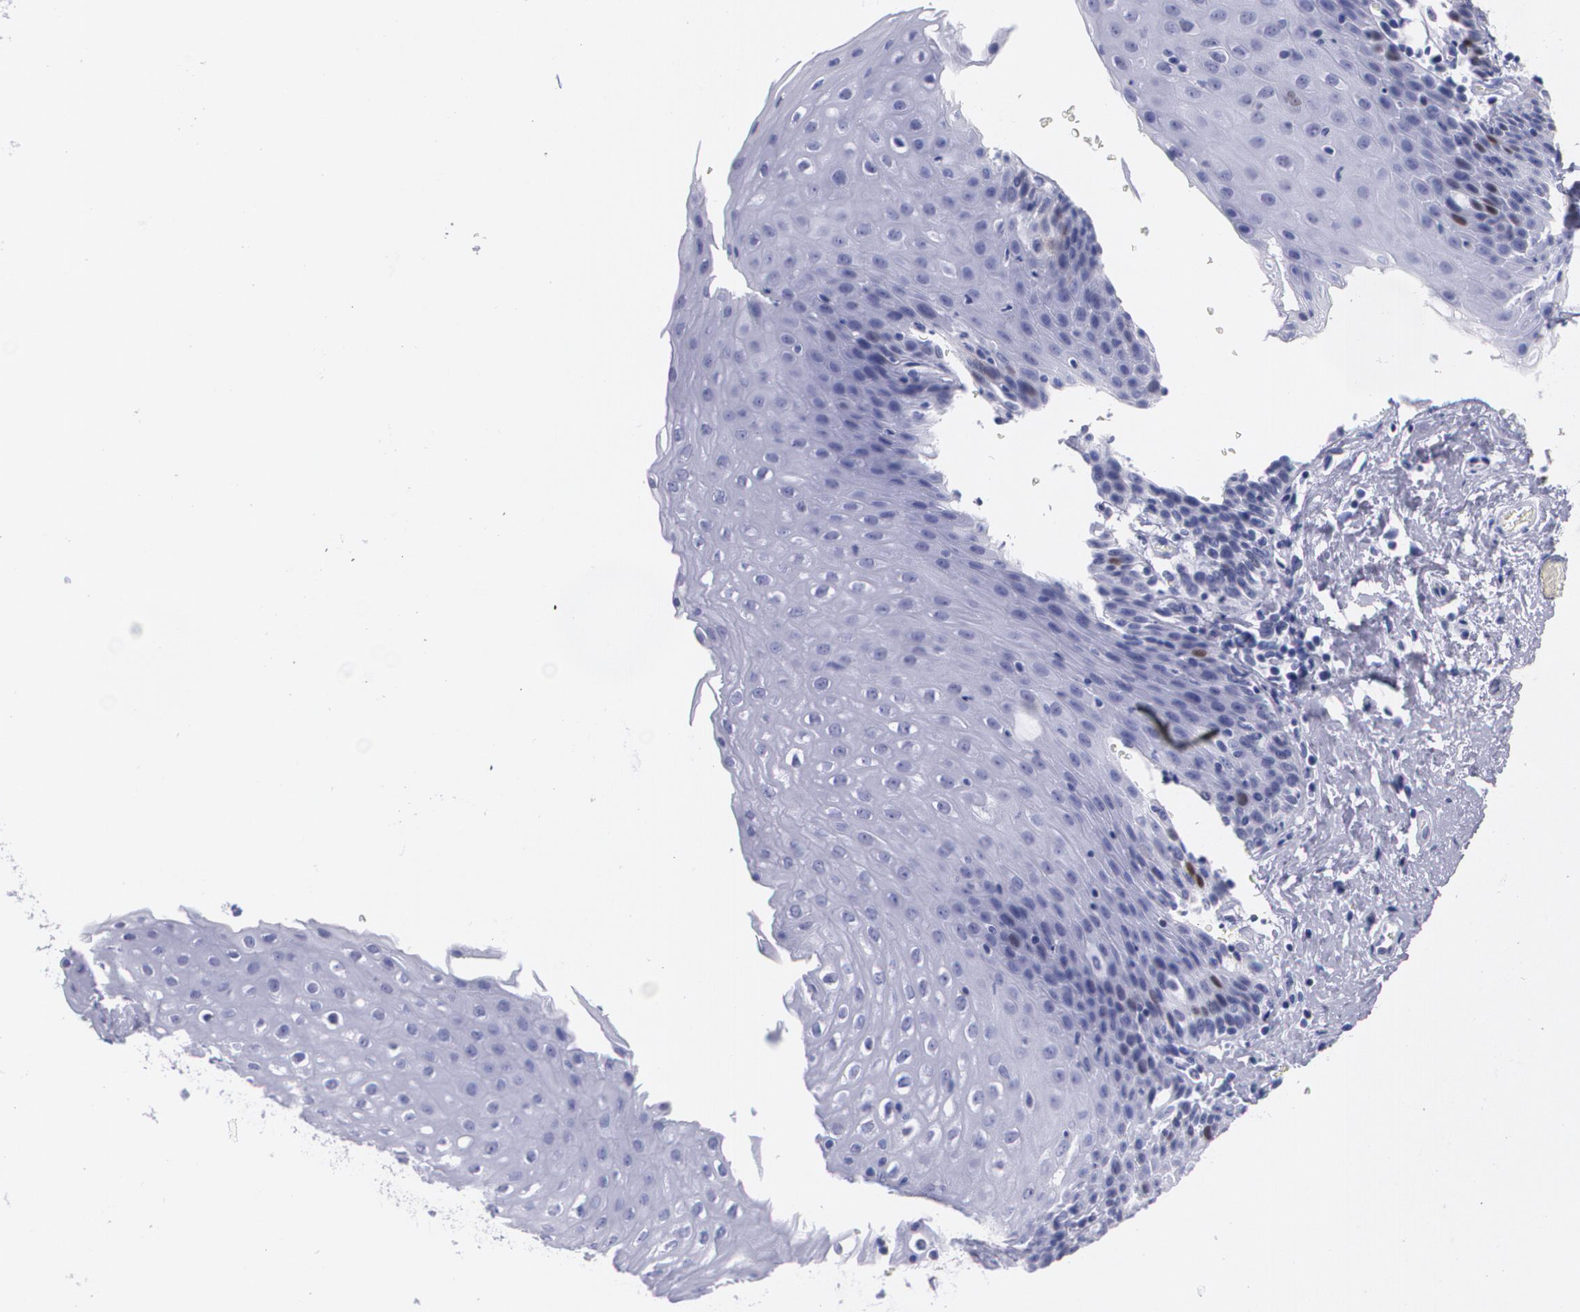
{"staining": {"intensity": "strong", "quantity": "<25%", "location": "nuclear"}, "tissue": "esophagus", "cell_type": "Squamous epithelial cells", "image_type": "normal", "snomed": [{"axis": "morphology", "description": "Normal tissue, NOS"}, {"axis": "topography", "description": "Esophagus"}], "caption": "Protein staining by immunohistochemistry (IHC) shows strong nuclear staining in approximately <25% of squamous epithelial cells in benign esophagus. The staining was performed using DAB (3,3'-diaminobenzidine), with brown indicating positive protein expression. Nuclei are stained blue with hematoxylin.", "gene": "TP53", "patient": {"sex": "female", "age": 61}}